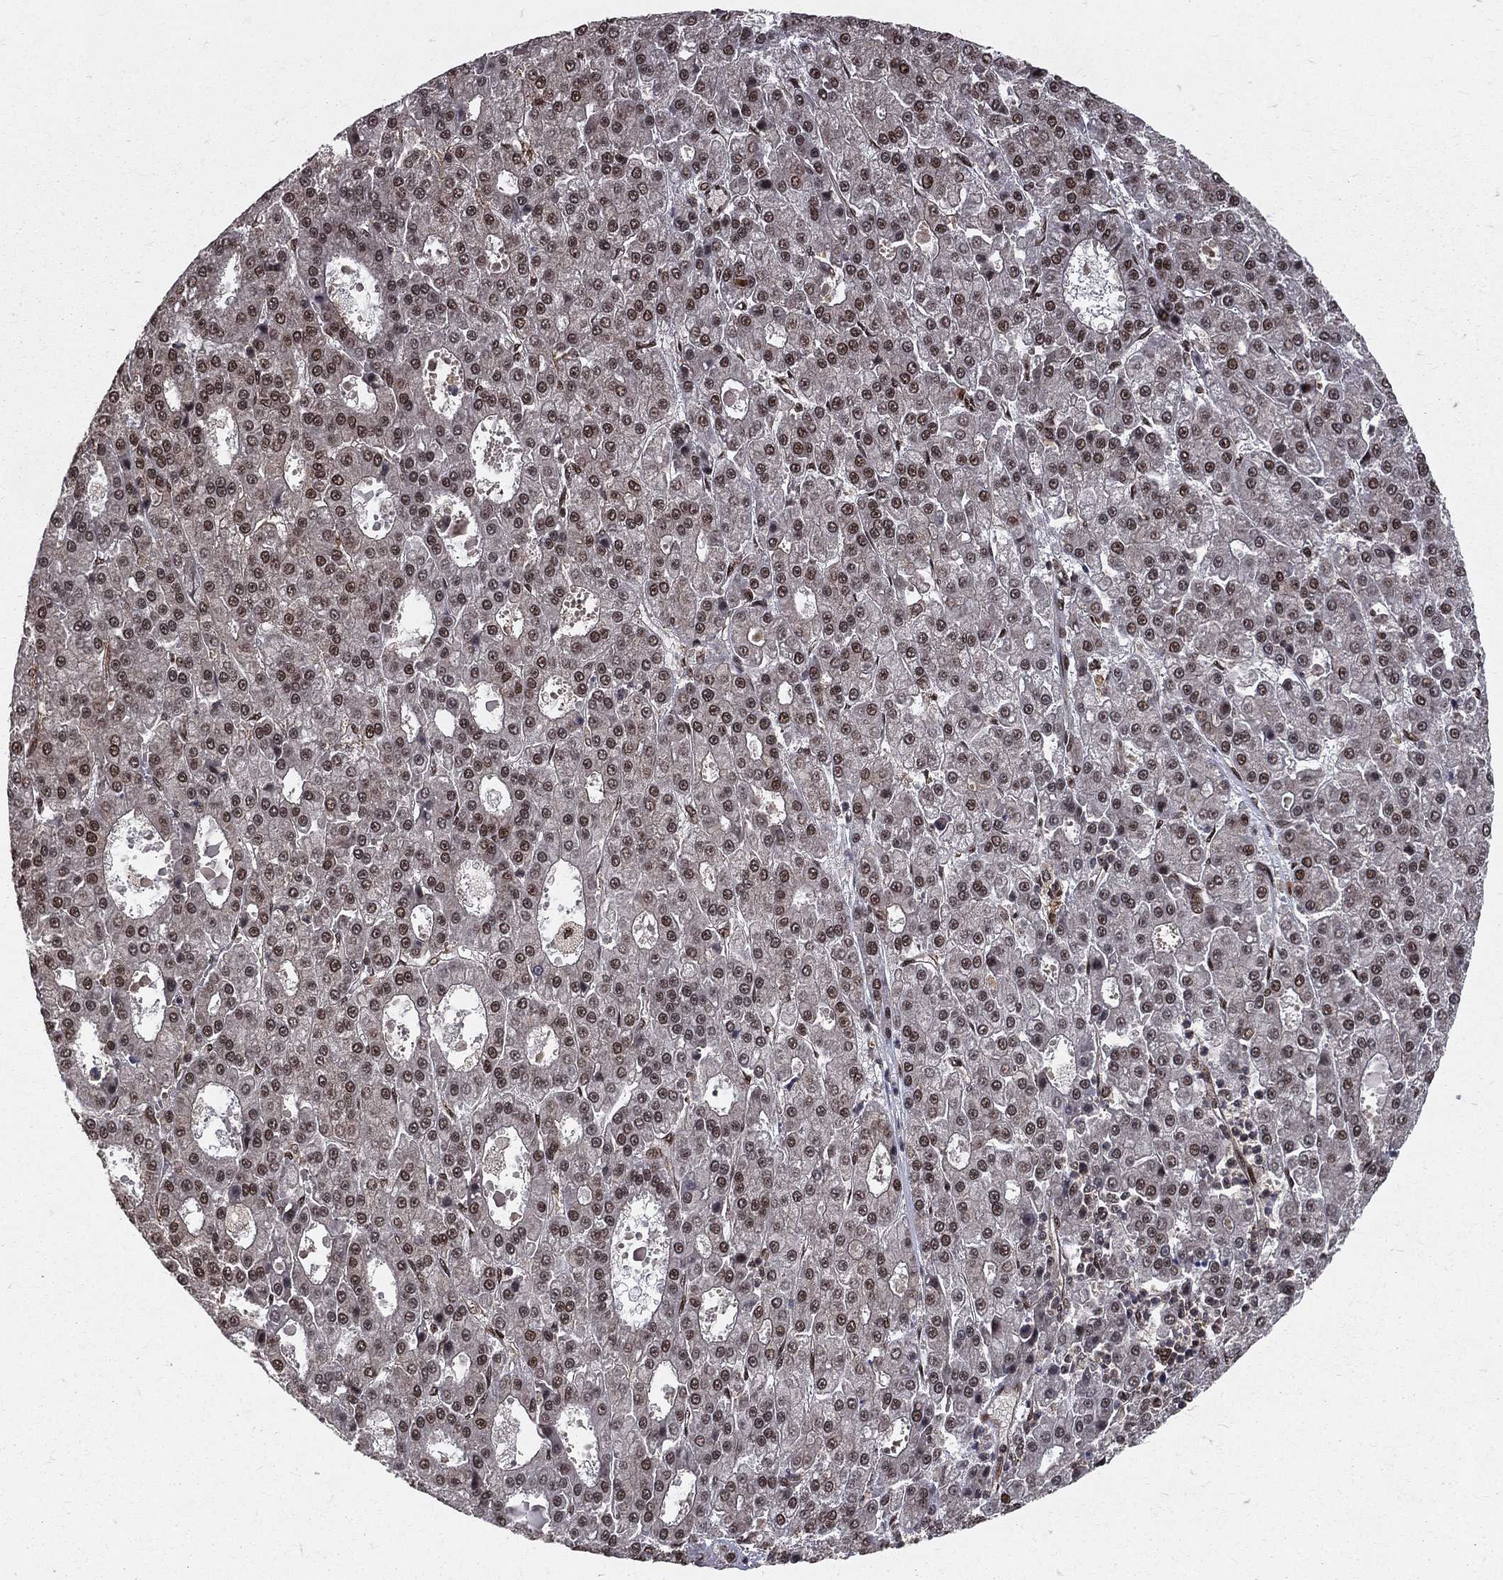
{"staining": {"intensity": "moderate", "quantity": ">75%", "location": "nuclear"}, "tissue": "liver cancer", "cell_type": "Tumor cells", "image_type": "cancer", "snomed": [{"axis": "morphology", "description": "Carcinoma, Hepatocellular, NOS"}, {"axis": "topography", "description": "Liver"}], "caption": "About >75% of tumor cells in hepatocellular carcinoma (liver) show moderate nuclear protein expression as visualized by brown immunohistochemical staining.", "gene": "COPS4", "patient": {"sex": "male", "age": 70}}